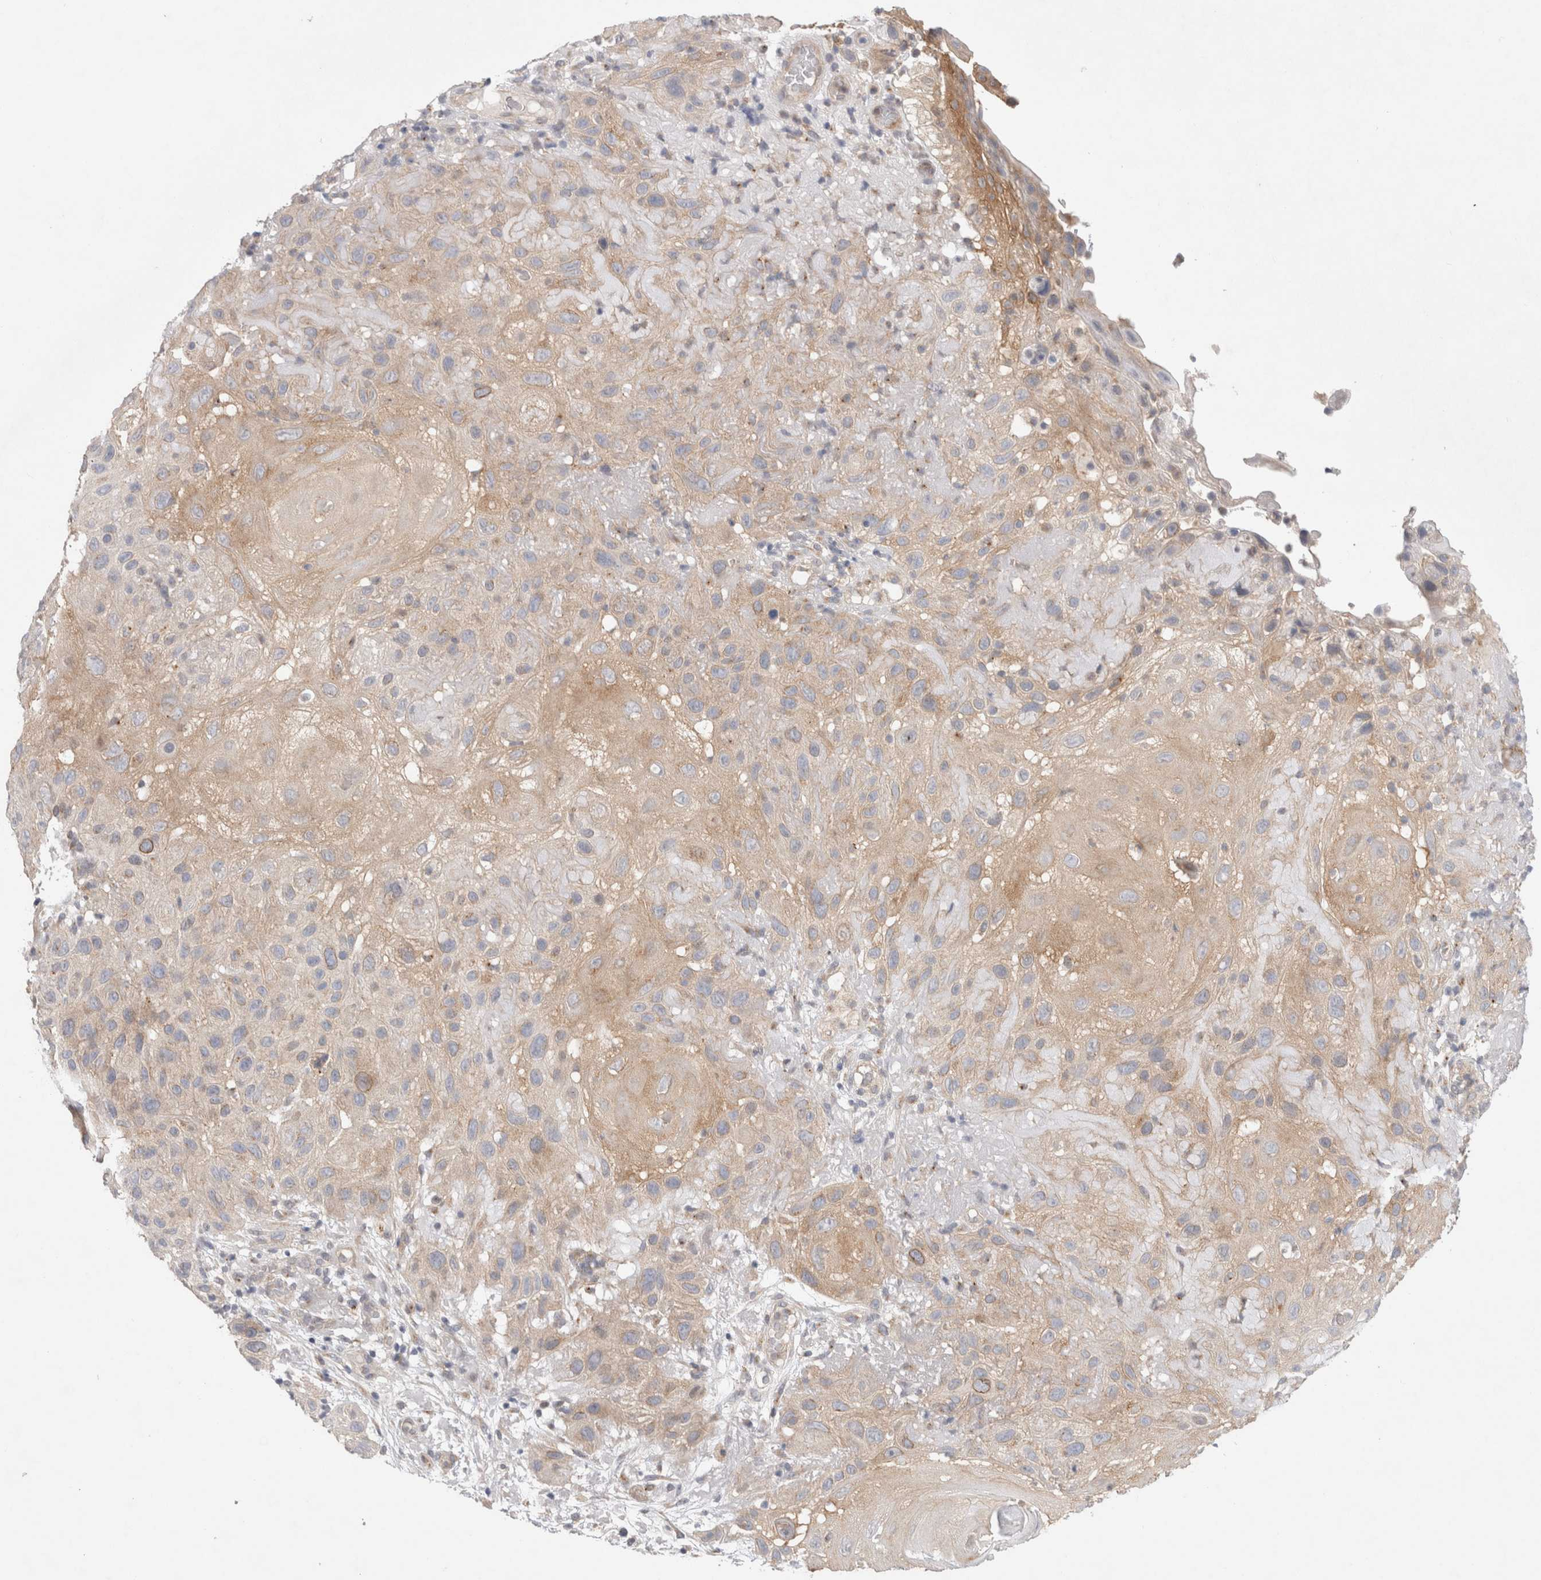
{"staining": {"intensity": "weak", "quantity": "25%-75%", "location": "cytoplasmic/membranous"}, "tissue": "skin cancer", "cell_type": "Tumor cells", "image_type": "cancer", "snomed": [{"axis": "morphology", "description": "Squamous cell carcinoma, NOS"}, {"axis": "topography", "description": "Skin"}], "caption": "Immunohistochemistry (IHC) of squamous cell carcinoma (skin) reveals low levels of weak cytoplasmic/membranous expression in about 25%-75% of tumor cells.", "gene": "BICD2", "patient": {"sex": "female", "age": 96}}